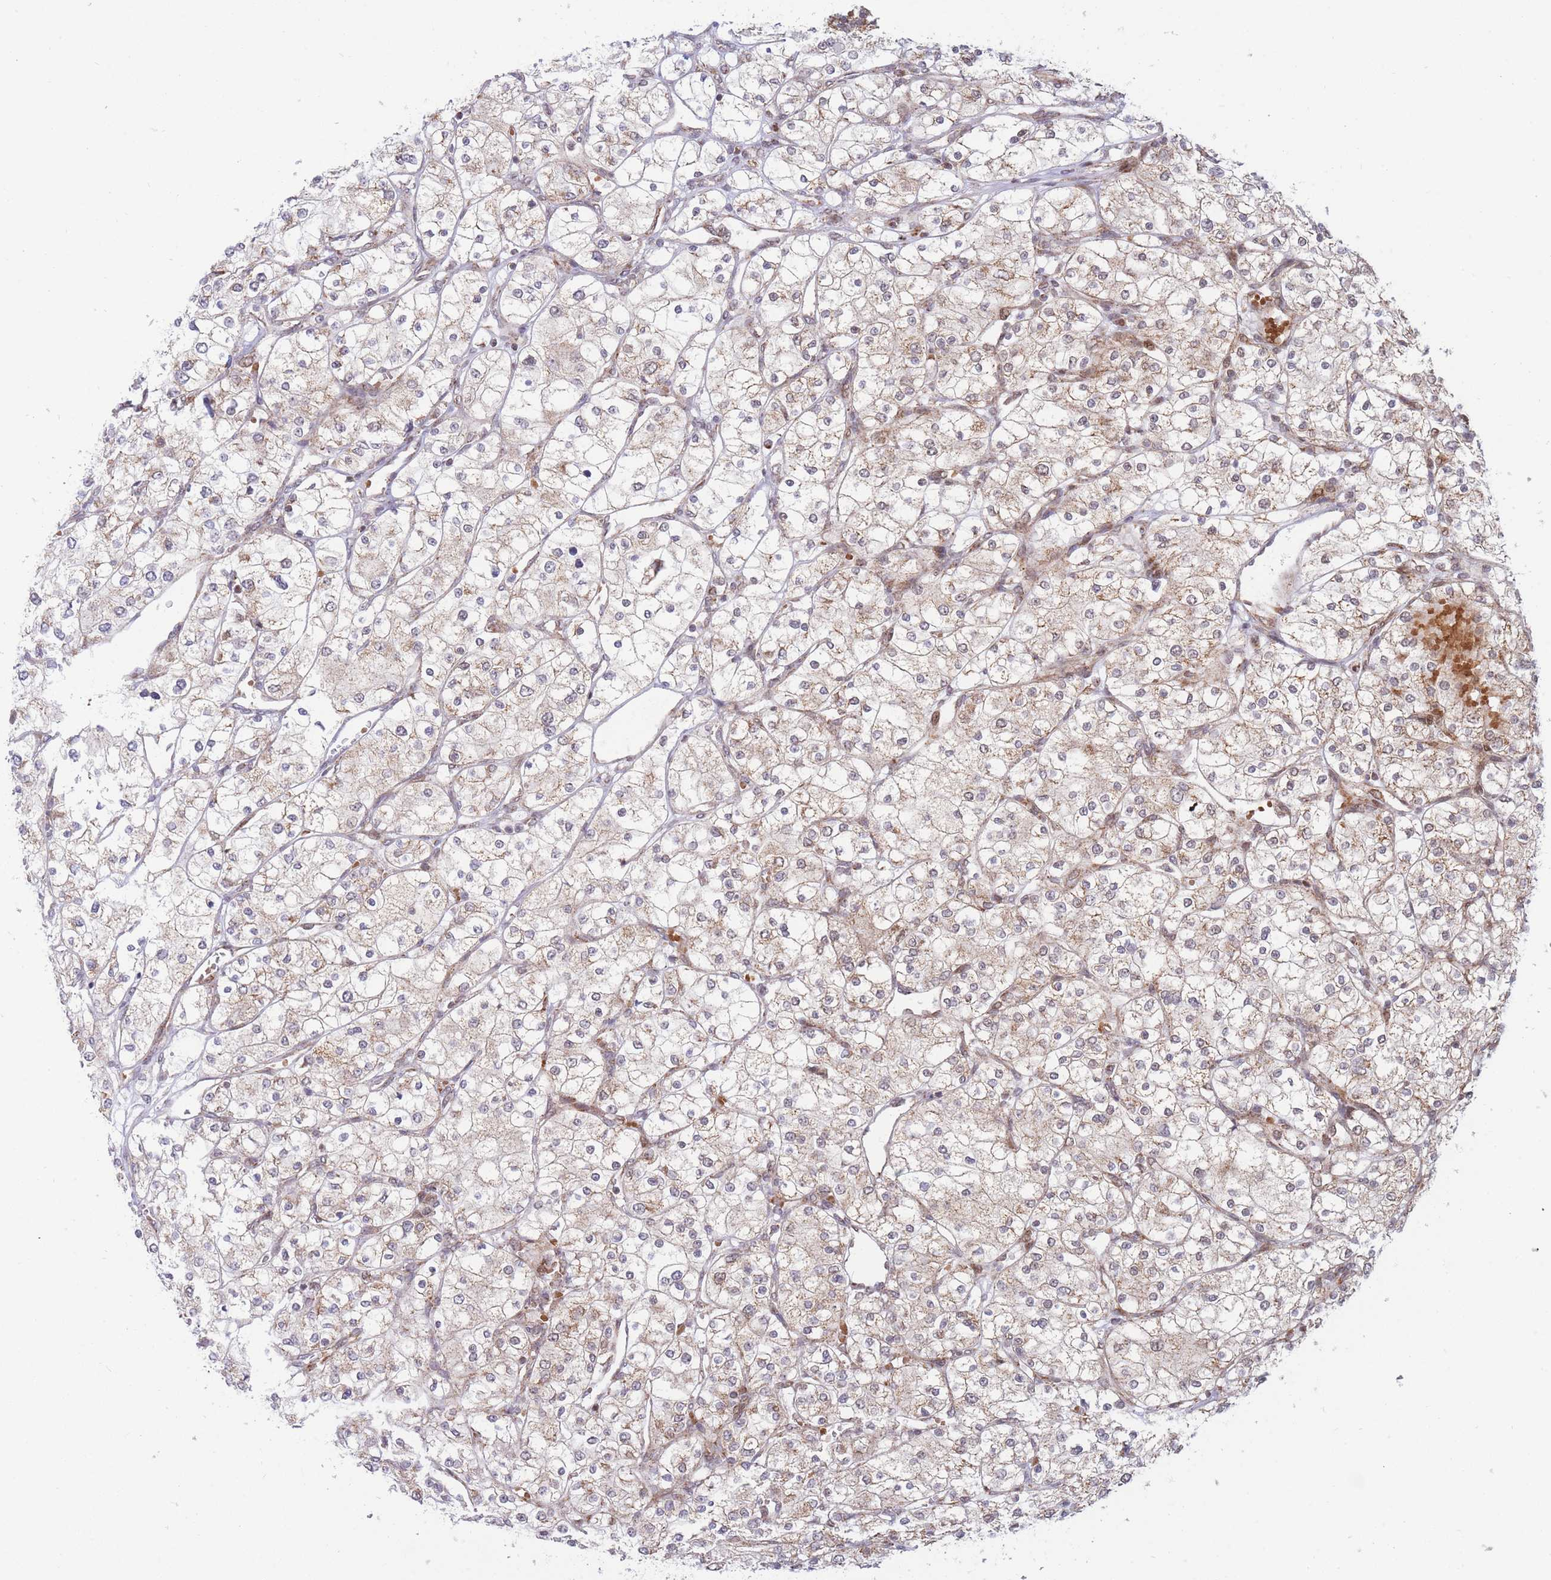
{"staining": {"intensity": "moderate", "quantity": "25%-75%", "location": "cytoplasmic/membranous"}, "tissue": "renal cancer", "cell_type": "Tumor cells", "image_type": "cancer", "snomed": [{"axis": "morphology", "description": "Adenocarcinoma, NOS"}, {"axis": "topography", "description": "Kidney"}], "caption": "Moderate cytoplasmic/membranous staining for a protein is identified in approximately 25%-75% of tumor cells of renal cancer (adenocarcinoma) using immunohistochemistry.", "gene": "BOD1L1", "patient": {"sex": "male", "age": 80}}